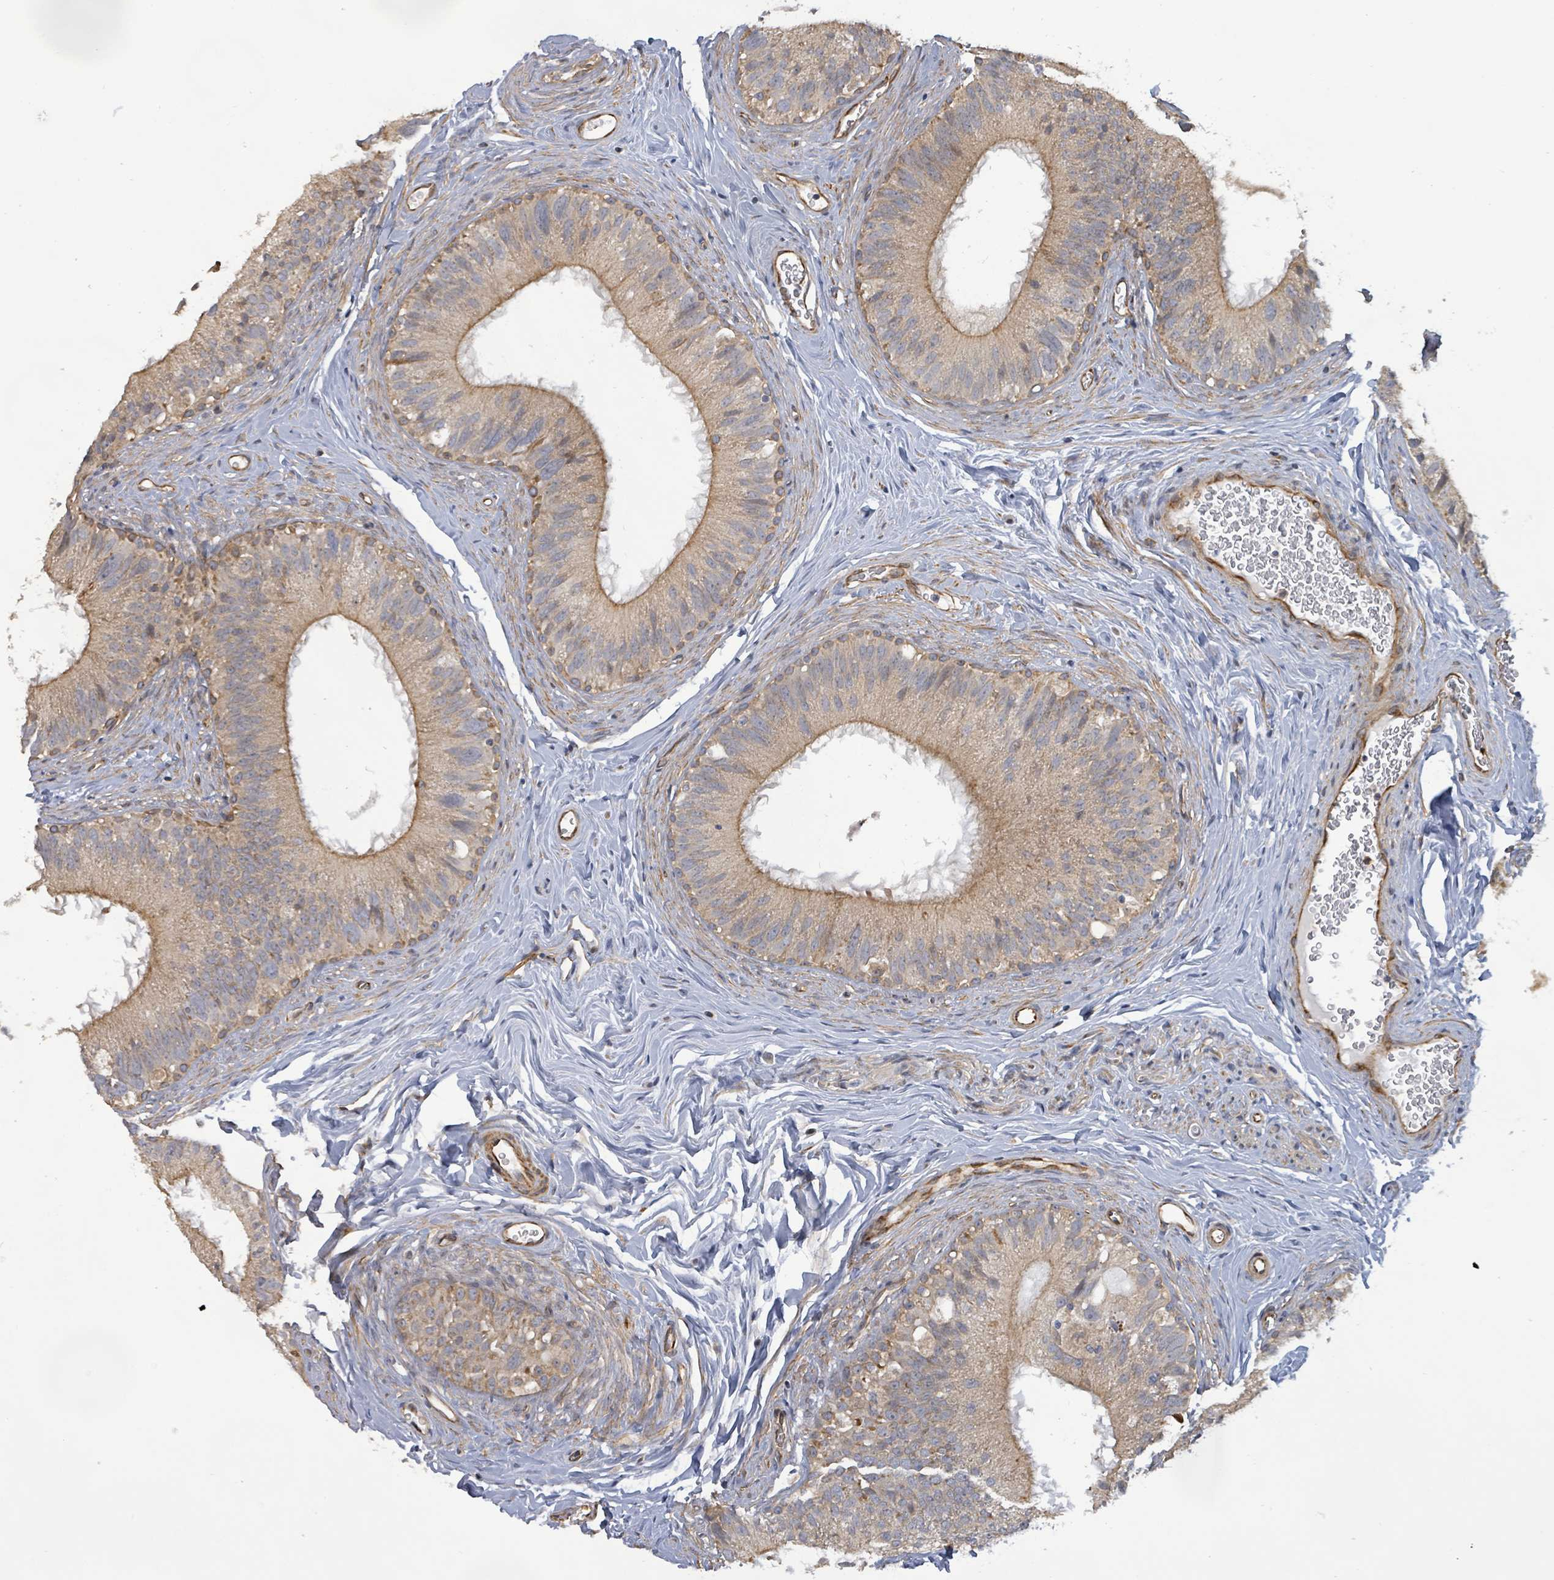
{"staining": {"intensity": "moderate", "quantity": ">75%", "location": "cytoplasmic/membranous"}, "tissue": "epididymis", "cell_type": "Glandular cells", "image_type": "normal", "snomed": [{"axis": "morphology", "description": "Normal tissue, NOS"}, {"axis": "topography", "description": "Epididymis"}], "caption": "Benign epididymis reveals moderate cytoplasmic/membranous positivity in approximately >75% of glandular cells (IHC, brightfield microscopy, high magnification)..", "gene": "KBTBD11", "patient": {"sex": "male", "age": 38}}